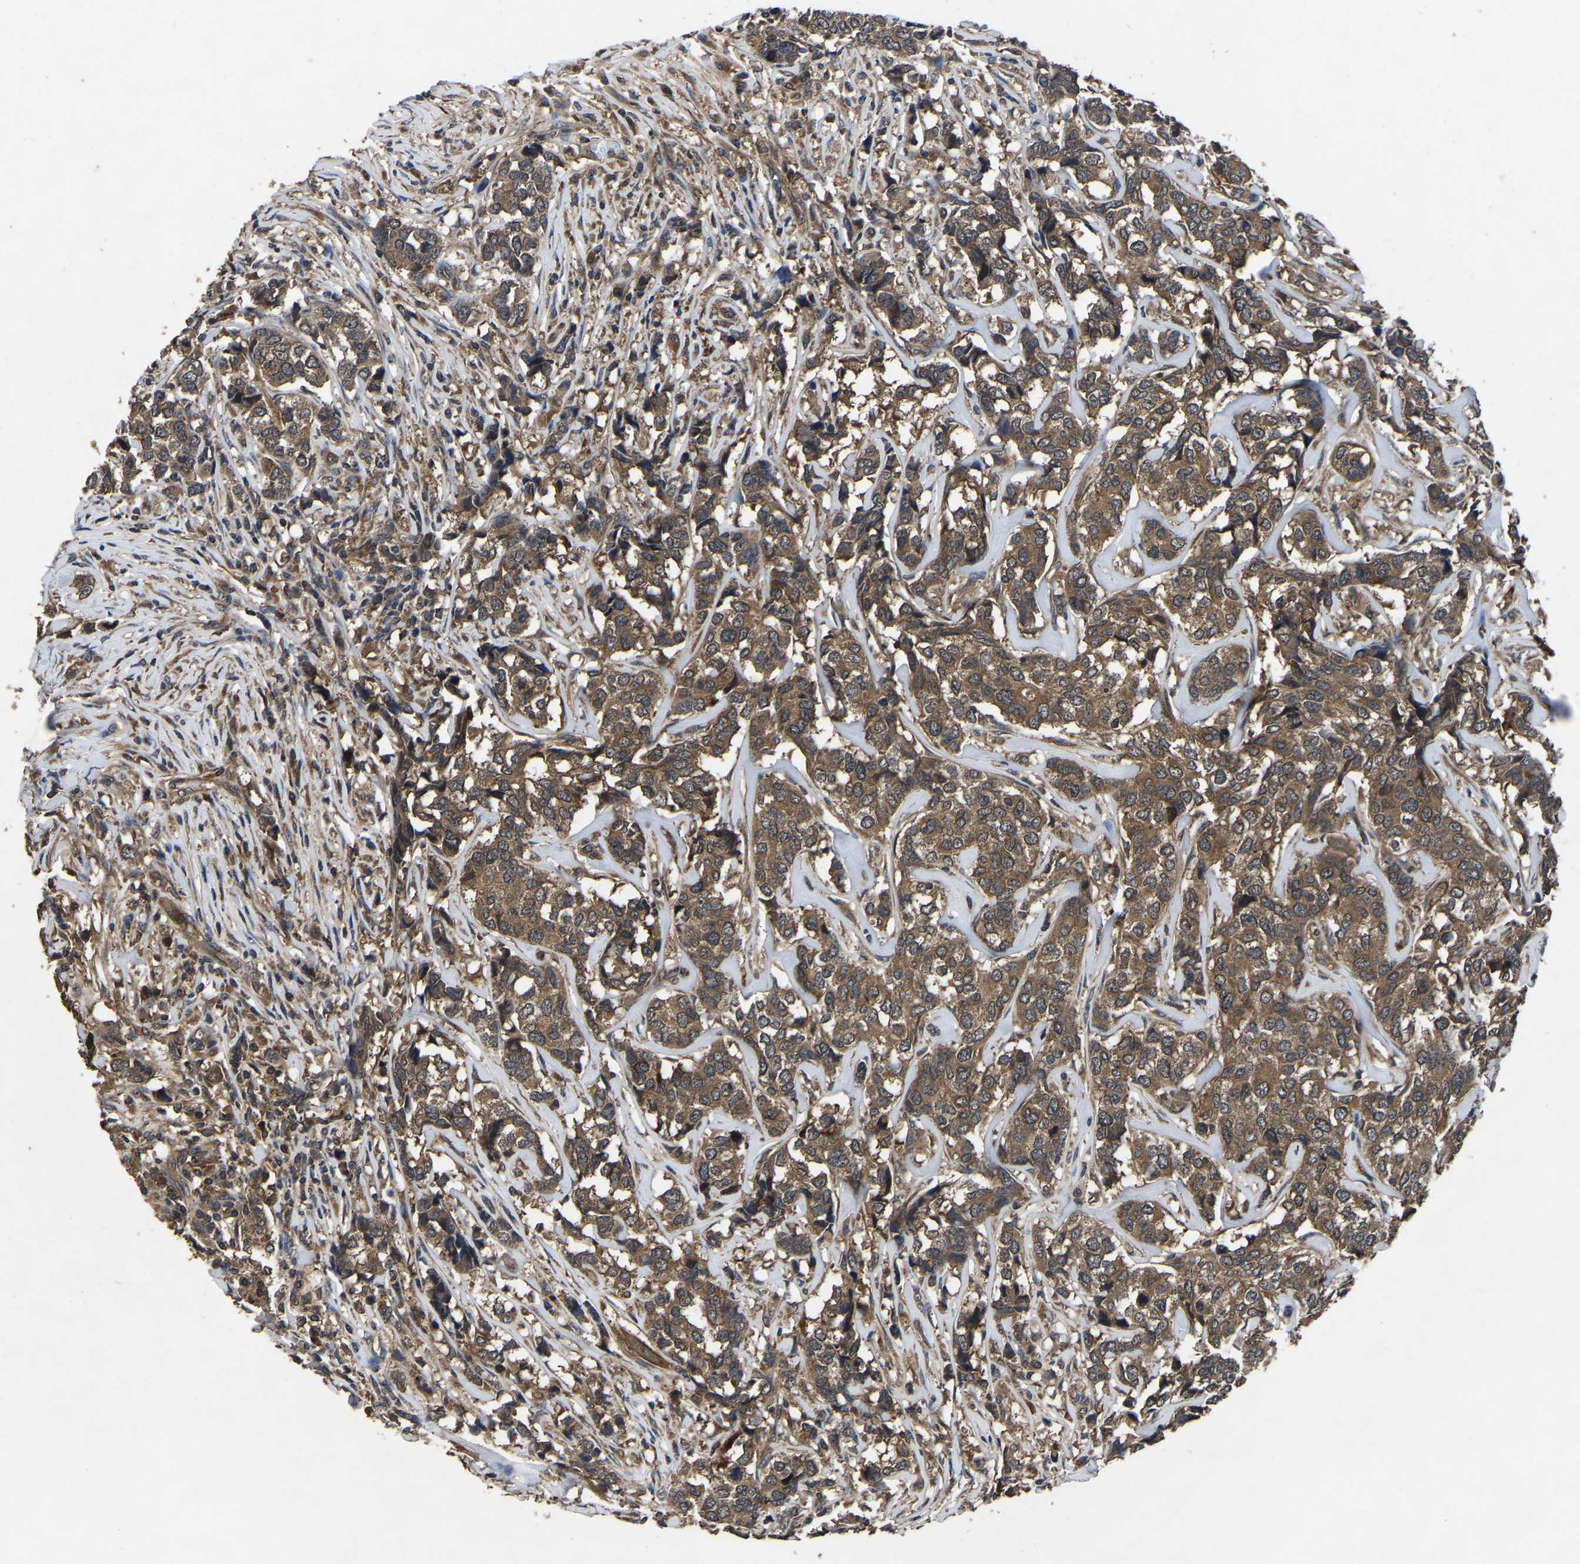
{"staining": {"intensity": "moderate", "quantity": ">75%", "location": "cytoplasmic/membranous"}, "tissue": "breast cancer", "cell_type": "Tumor cells", "image_type": "cancer", "snomed": [{"axis": "morphology", "description": "Lobular carcinoma"}, {"axis": "topography", "description": "Breast"}], "caption": "This photomicrograph reveals immunohistochemistry (IHC) staining of human breast lobular carcinoma, with medium moderate cytoplasmic/membranous expression in approximately >75% of tumor cells.", "gene": "CRYZL1", "patient": {"sex": "female", "age": 59}}